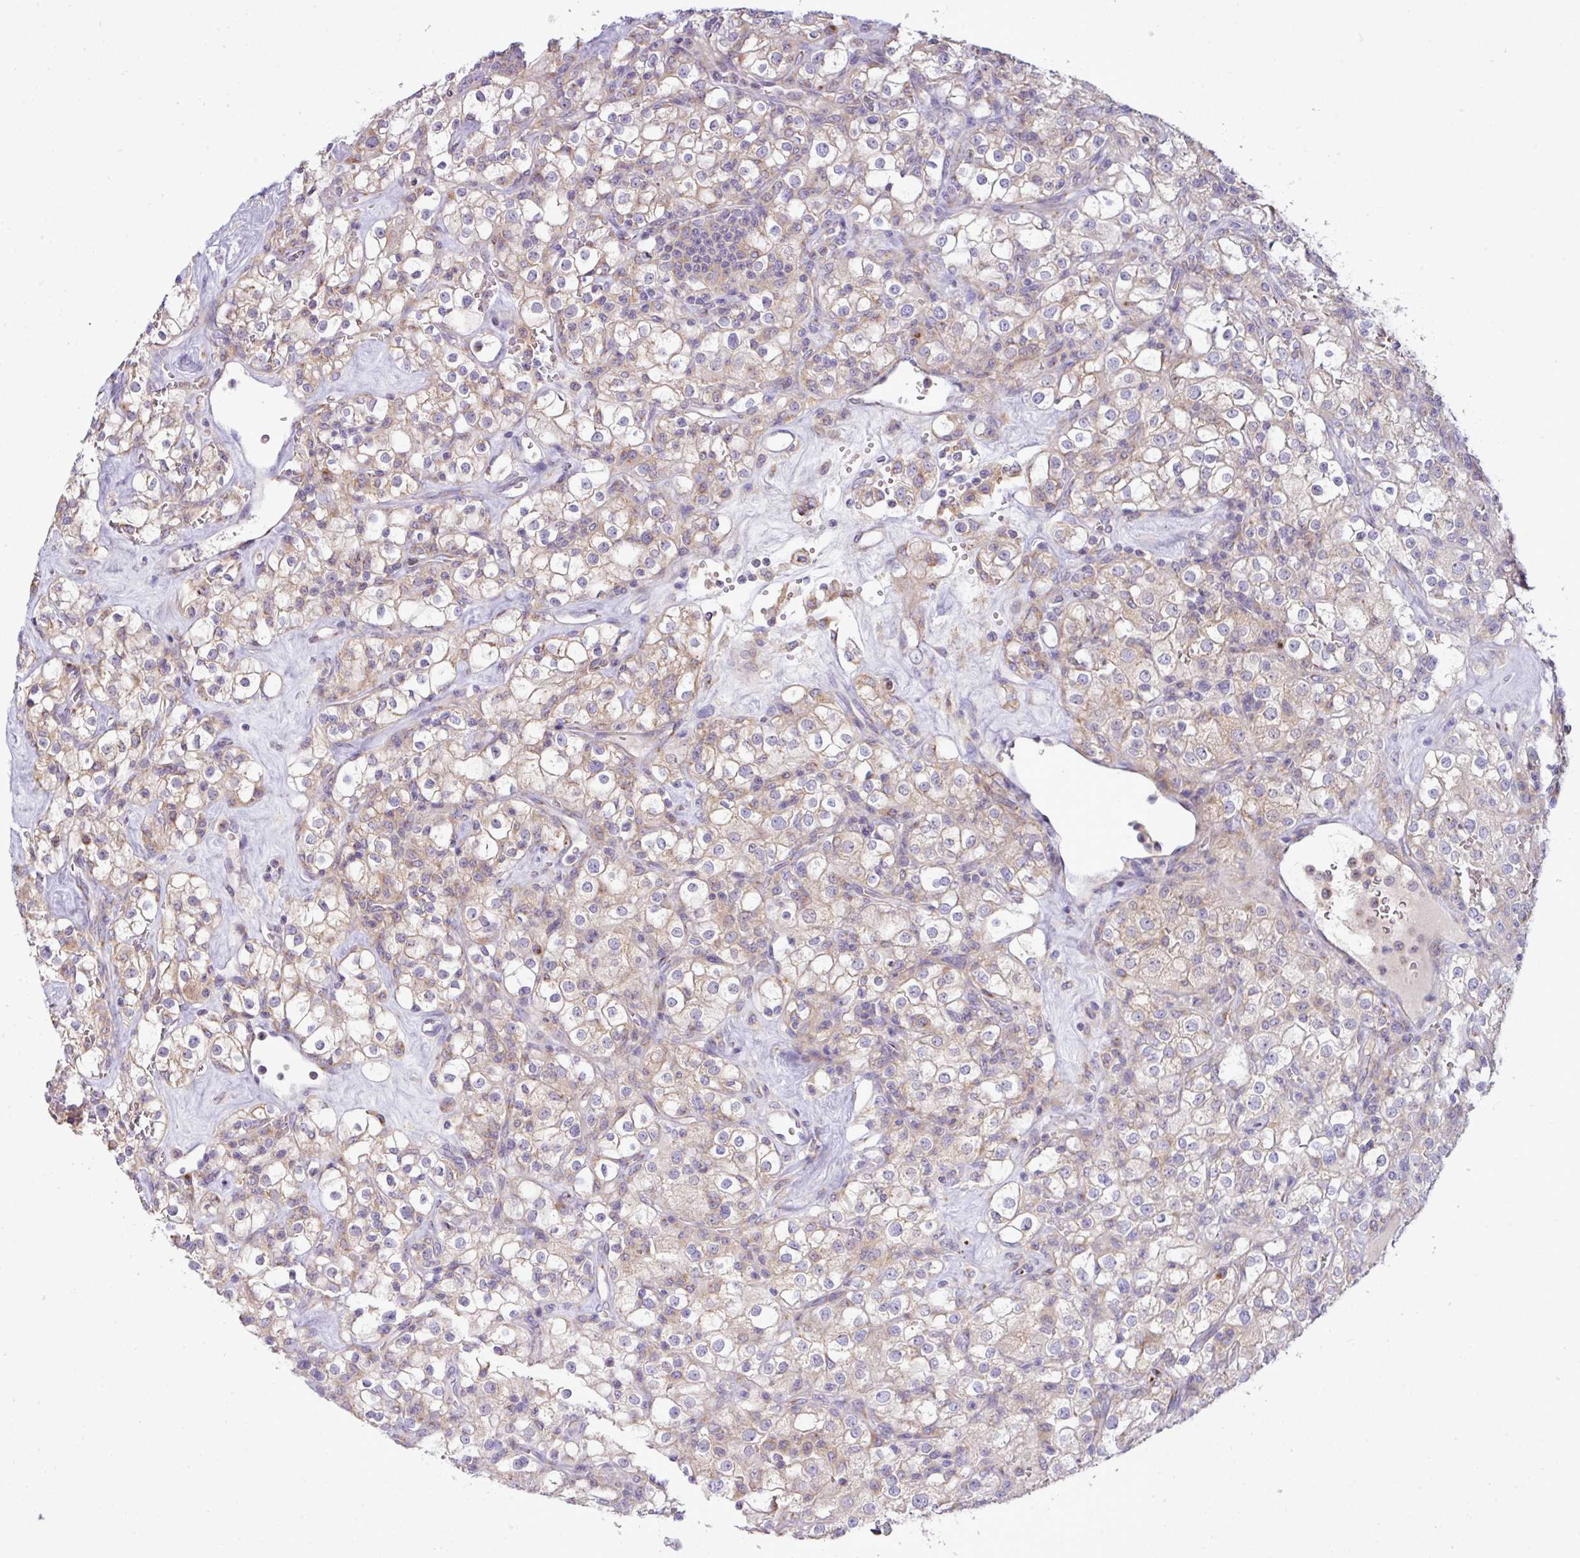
{"staining": {"intensity": "weak", "quantity": "25%-75%", "location": "cytoplasmic/membranous"}, "tissue": "renal cancer", "cell_type": "Tumor cells", "image_type": "cancer", "snomed": [{"axis": "morphology", "description": "Adenocarcinoma, NOS"}, {"axis": "topography", "description": "Kidney"}], "caption": "This micrograph displays immunohistochemistry staining of human adenocarcinoma (renal), with low weak cytoplasmic/membranous expression in about 25%-75% of tumor cells.", "gene": "VTI1A", "patient": {"sex": "female", "age": 74}}